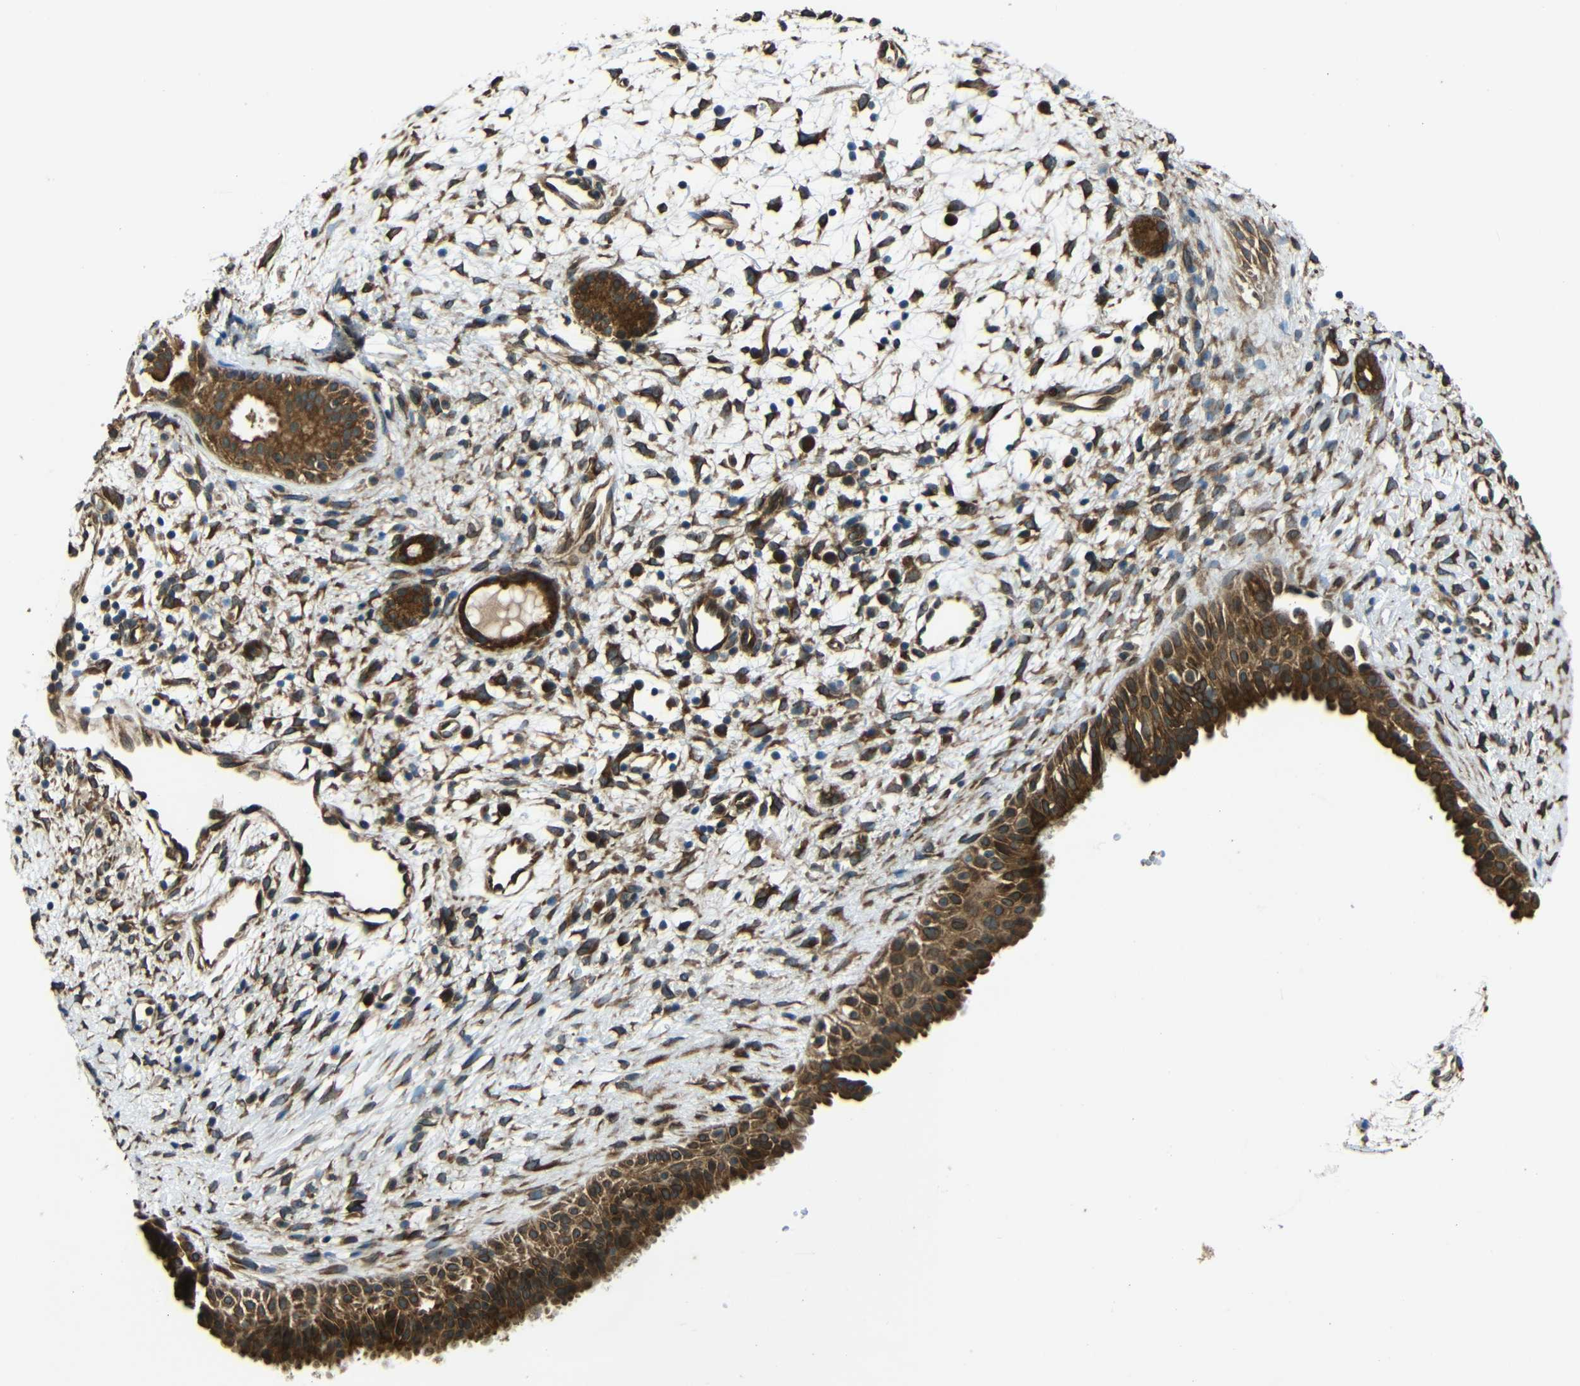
{"staining": {"intensity": "strong", "quantity": ">75%", "location": "cytoplasmic/membranous"}, "tissue": "nasopharynx", "cell_type": "Respiratory epithelial cells", "image_type": "normal", "snomed": [{"axis": "morphology", "description": "Normal tissue, NOS"}, {"axis": "topography", "description": "Nasopharynx"}], "caption": "Brown immunohistochemical staining in unremarkable nasopharynx demonstrates strong cytoplasmic/membranous expression in approximately >75% of respiratory epithelial cells. Using DAB (3,3'-diaminobenzidine) (brown) and hematoxylin (blue) stains, captured at high magnification using brightfield microscopy.", "gene": "VAPB", "patient": {"sex": "male", "age": 22}}